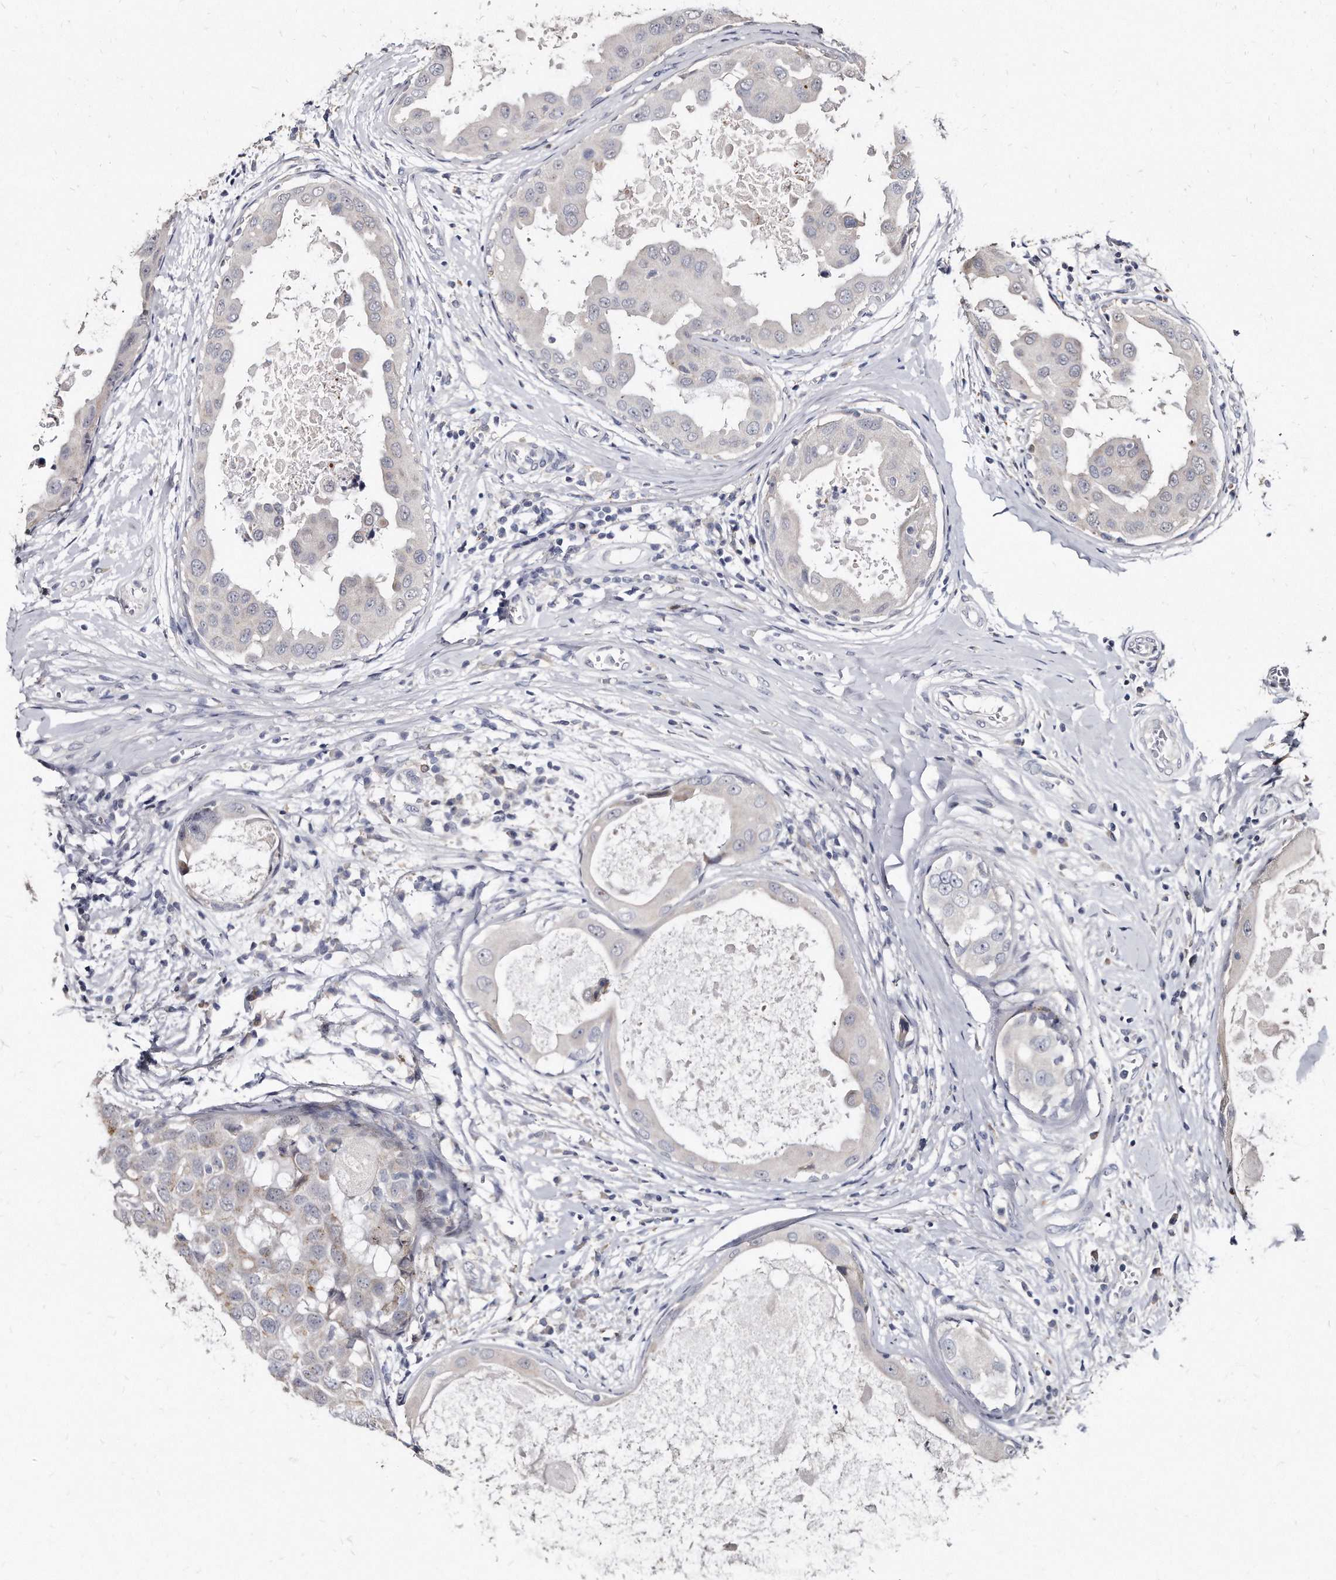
{"staining": {"intensity": "negative", "quantity": "none", "location": "none"}, "tissue": "breast cancer", "cell_type": "Tumor cells", "image_type": "cancer", "snomed": [{"axis": "morphology", "description": "Duct carcinoma"}, {"axis": "topography", "description": "Breast"}], "caption": "Histopathology image shows no protein expression in tumor cells of breast cancer (intraductal carcinoma) tissue.", "gene": "KLHDC3", "patient": {"sex": "female", "age": 27}}